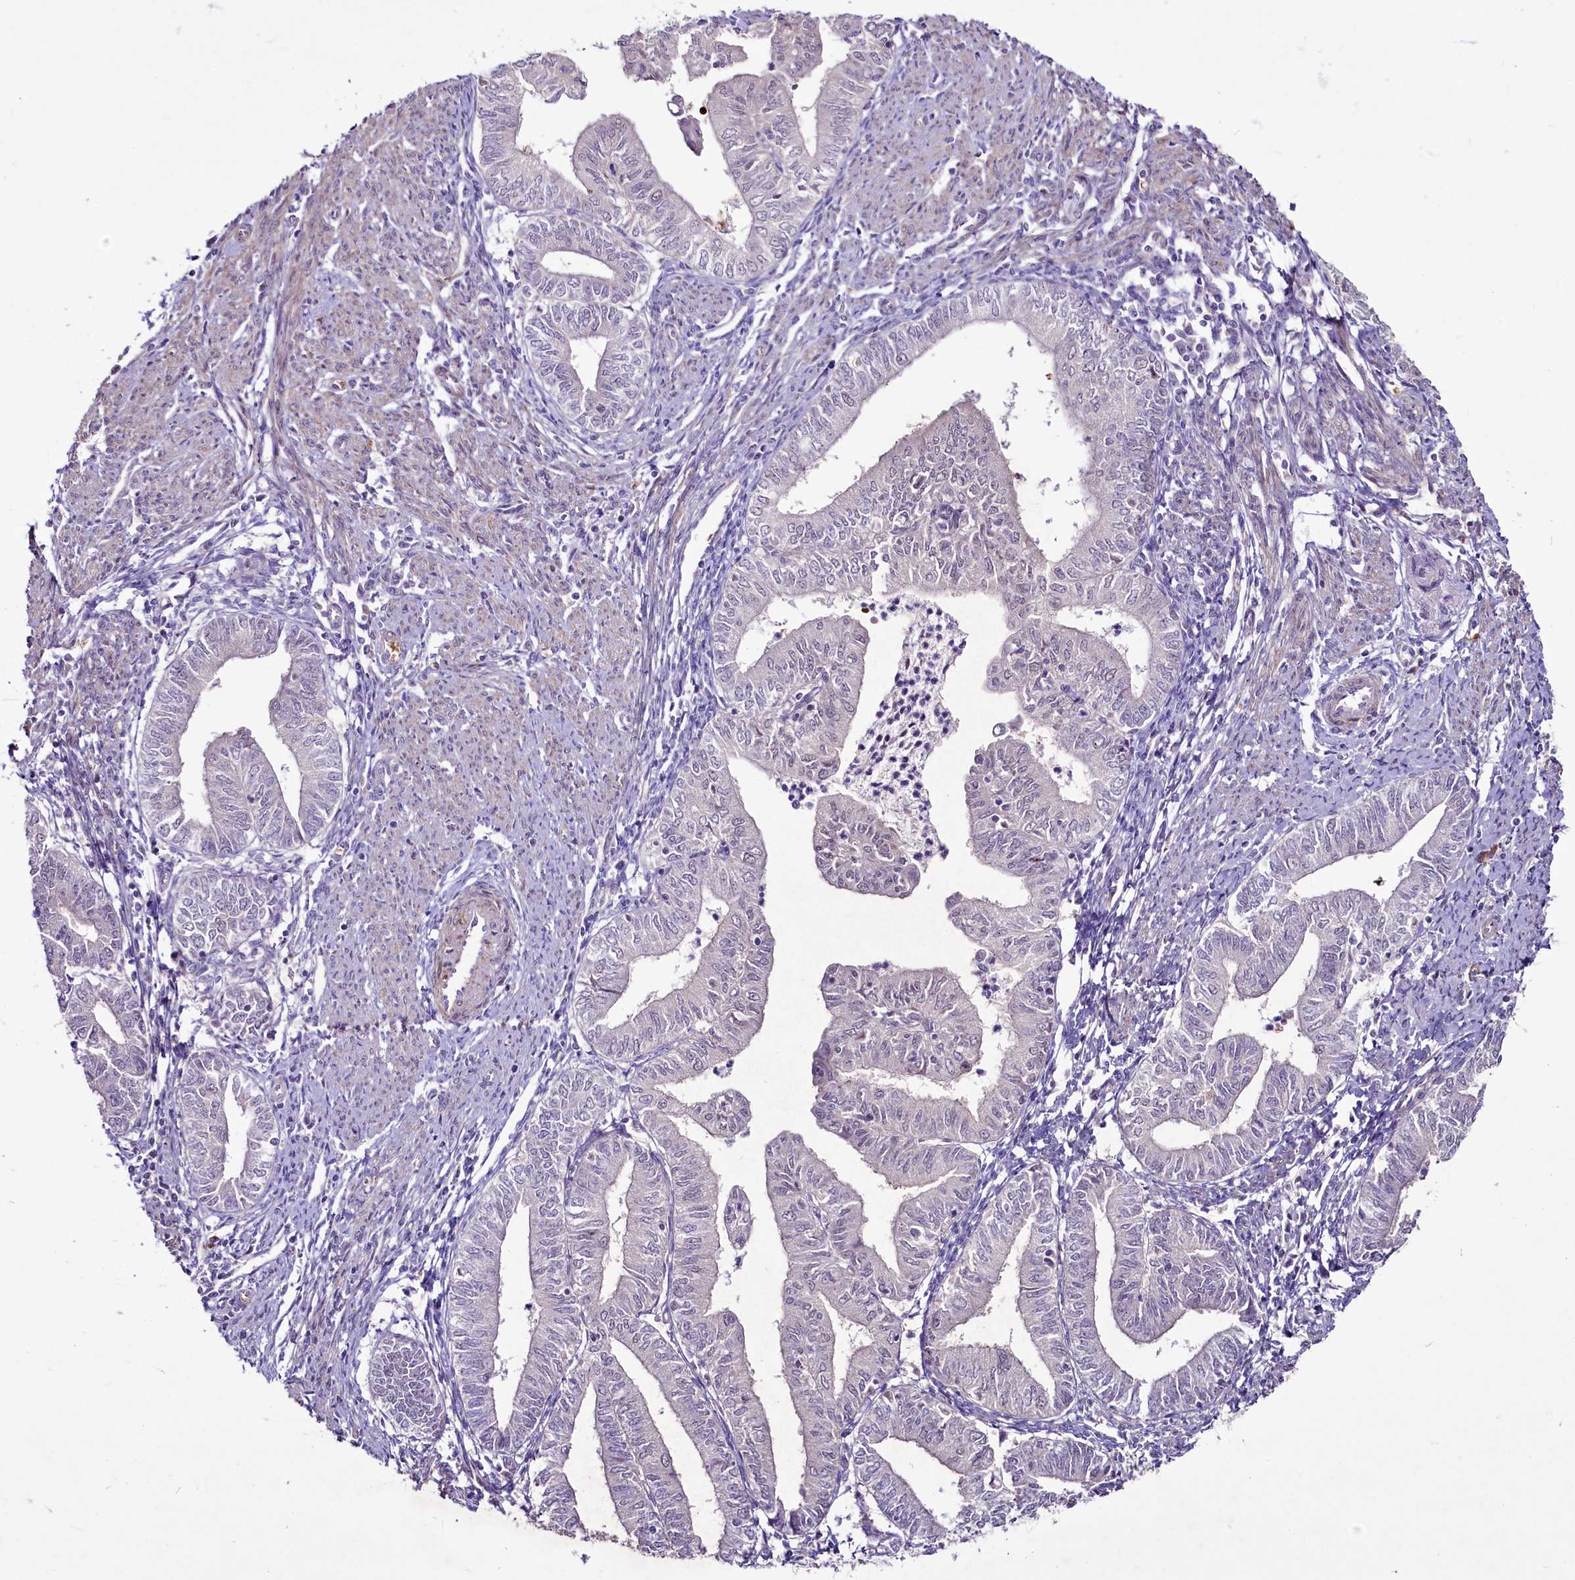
{"staining": {"intensity": "negative", "quantity": "none", "location": "none"}, "tissue": "endometrial cancer", "cell_type": "Tumor cells", "image_type": "cancer", "snomed": [{"axis": "morphology", "description": "Adenocarcinoma, NOS"}, {"axis": "topography", "description": "Endometrium"}], "caption": "IHC photomicrograph of neoplastic tissue: human endometrial adenocarcinoma stained with DAB displays no significant protein staining in tumor cells.", "gene": "SUSD3", "patient": {"sex": "female", "age": 66}}